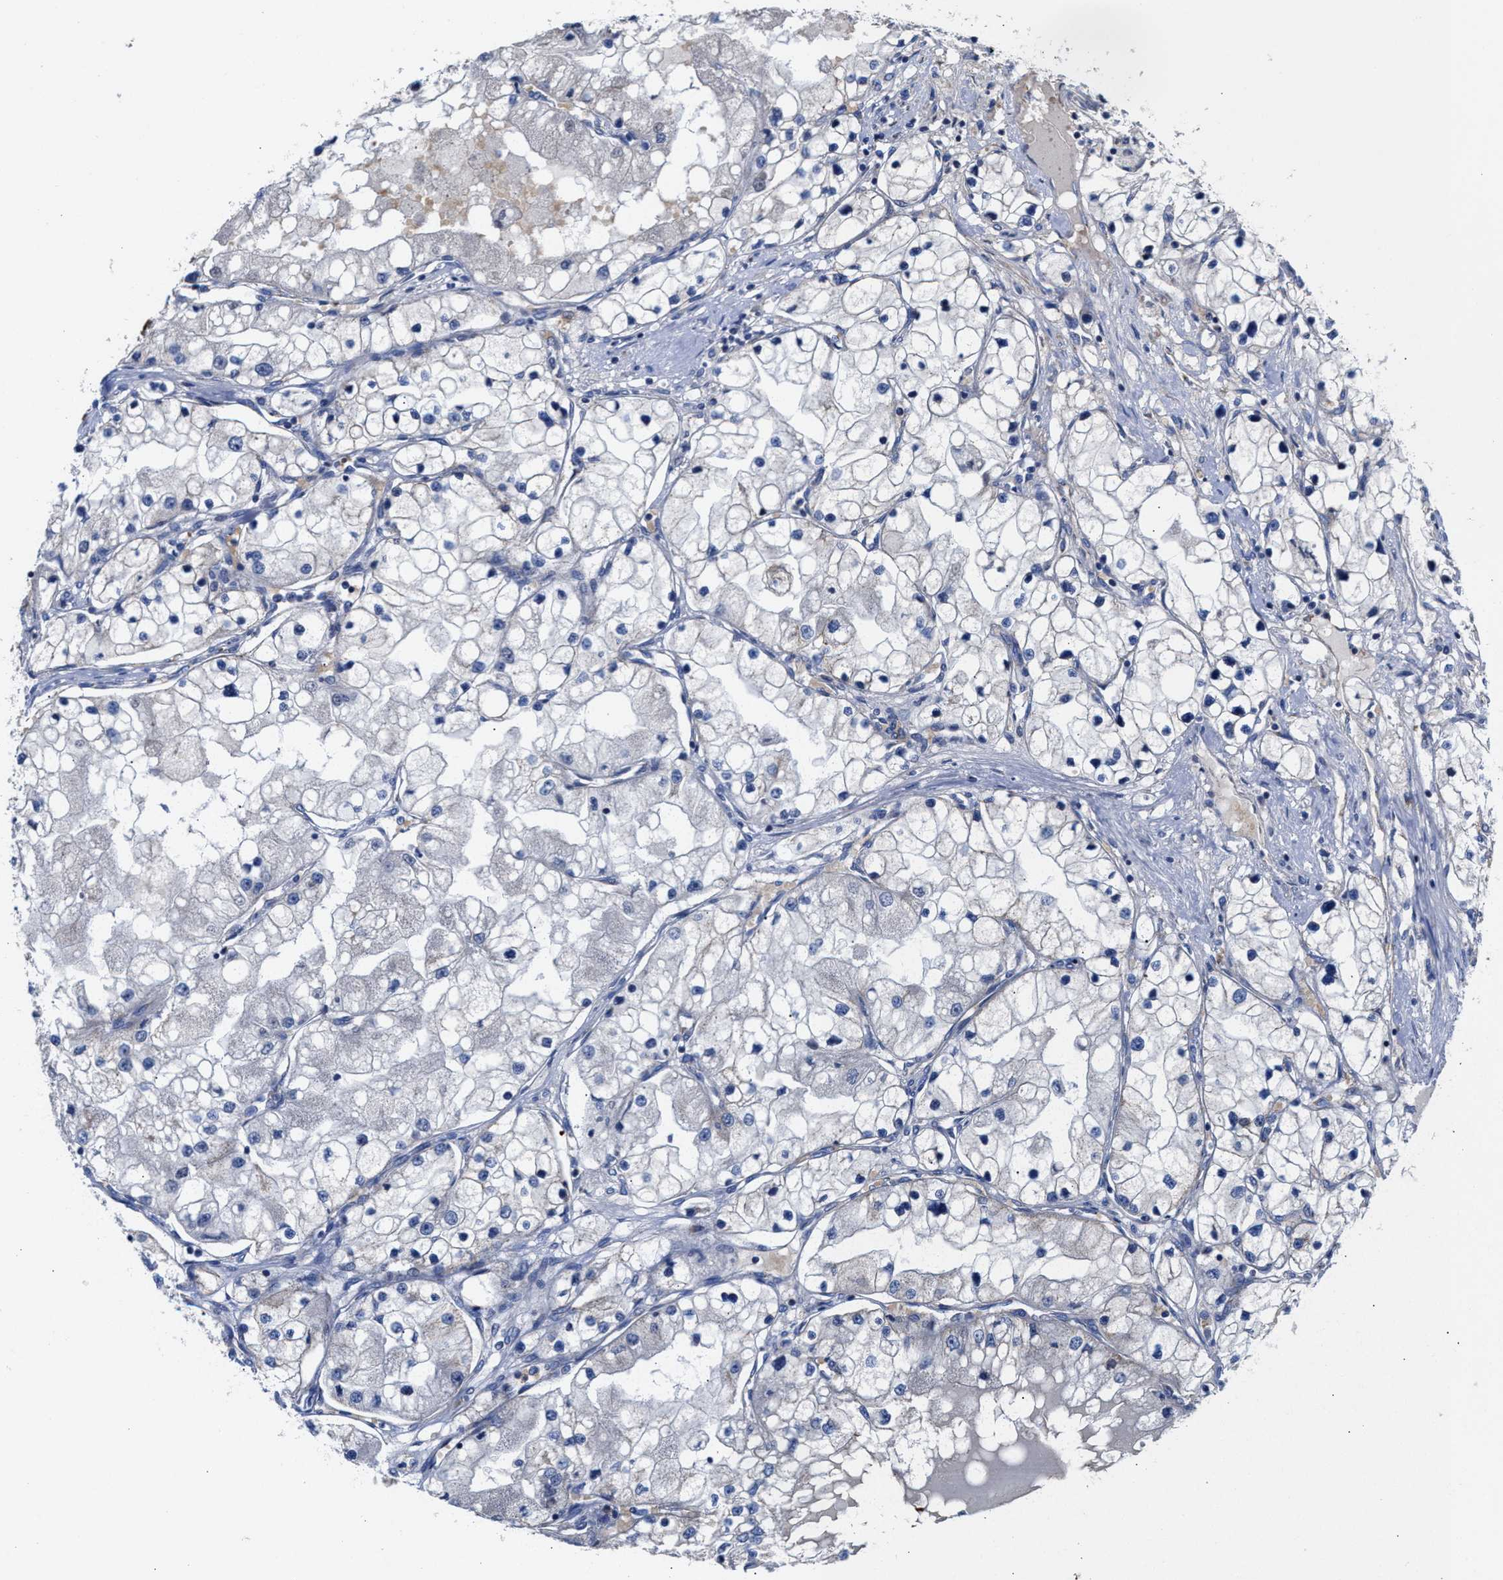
{"staining": {"intensity": "negative", "quantity": "none", "location": "none"}, "tissue": "renal cancer", "cell_type": "Tumor cells", "image_type": "cancer", "snomed": [{"axis": "morphology", "description": "Adenocarcinoma, NOS"}, {"axis": "topography", "description": "Kidney"}], "caption": "High power microscopy image of an immunohistochemistry (IHC) histopathology image of adenocarcinoma (renal), revealing no significant staining in tumor cells.", "gene": "MECR", "patient": {"sex": "male", "age": 68}}